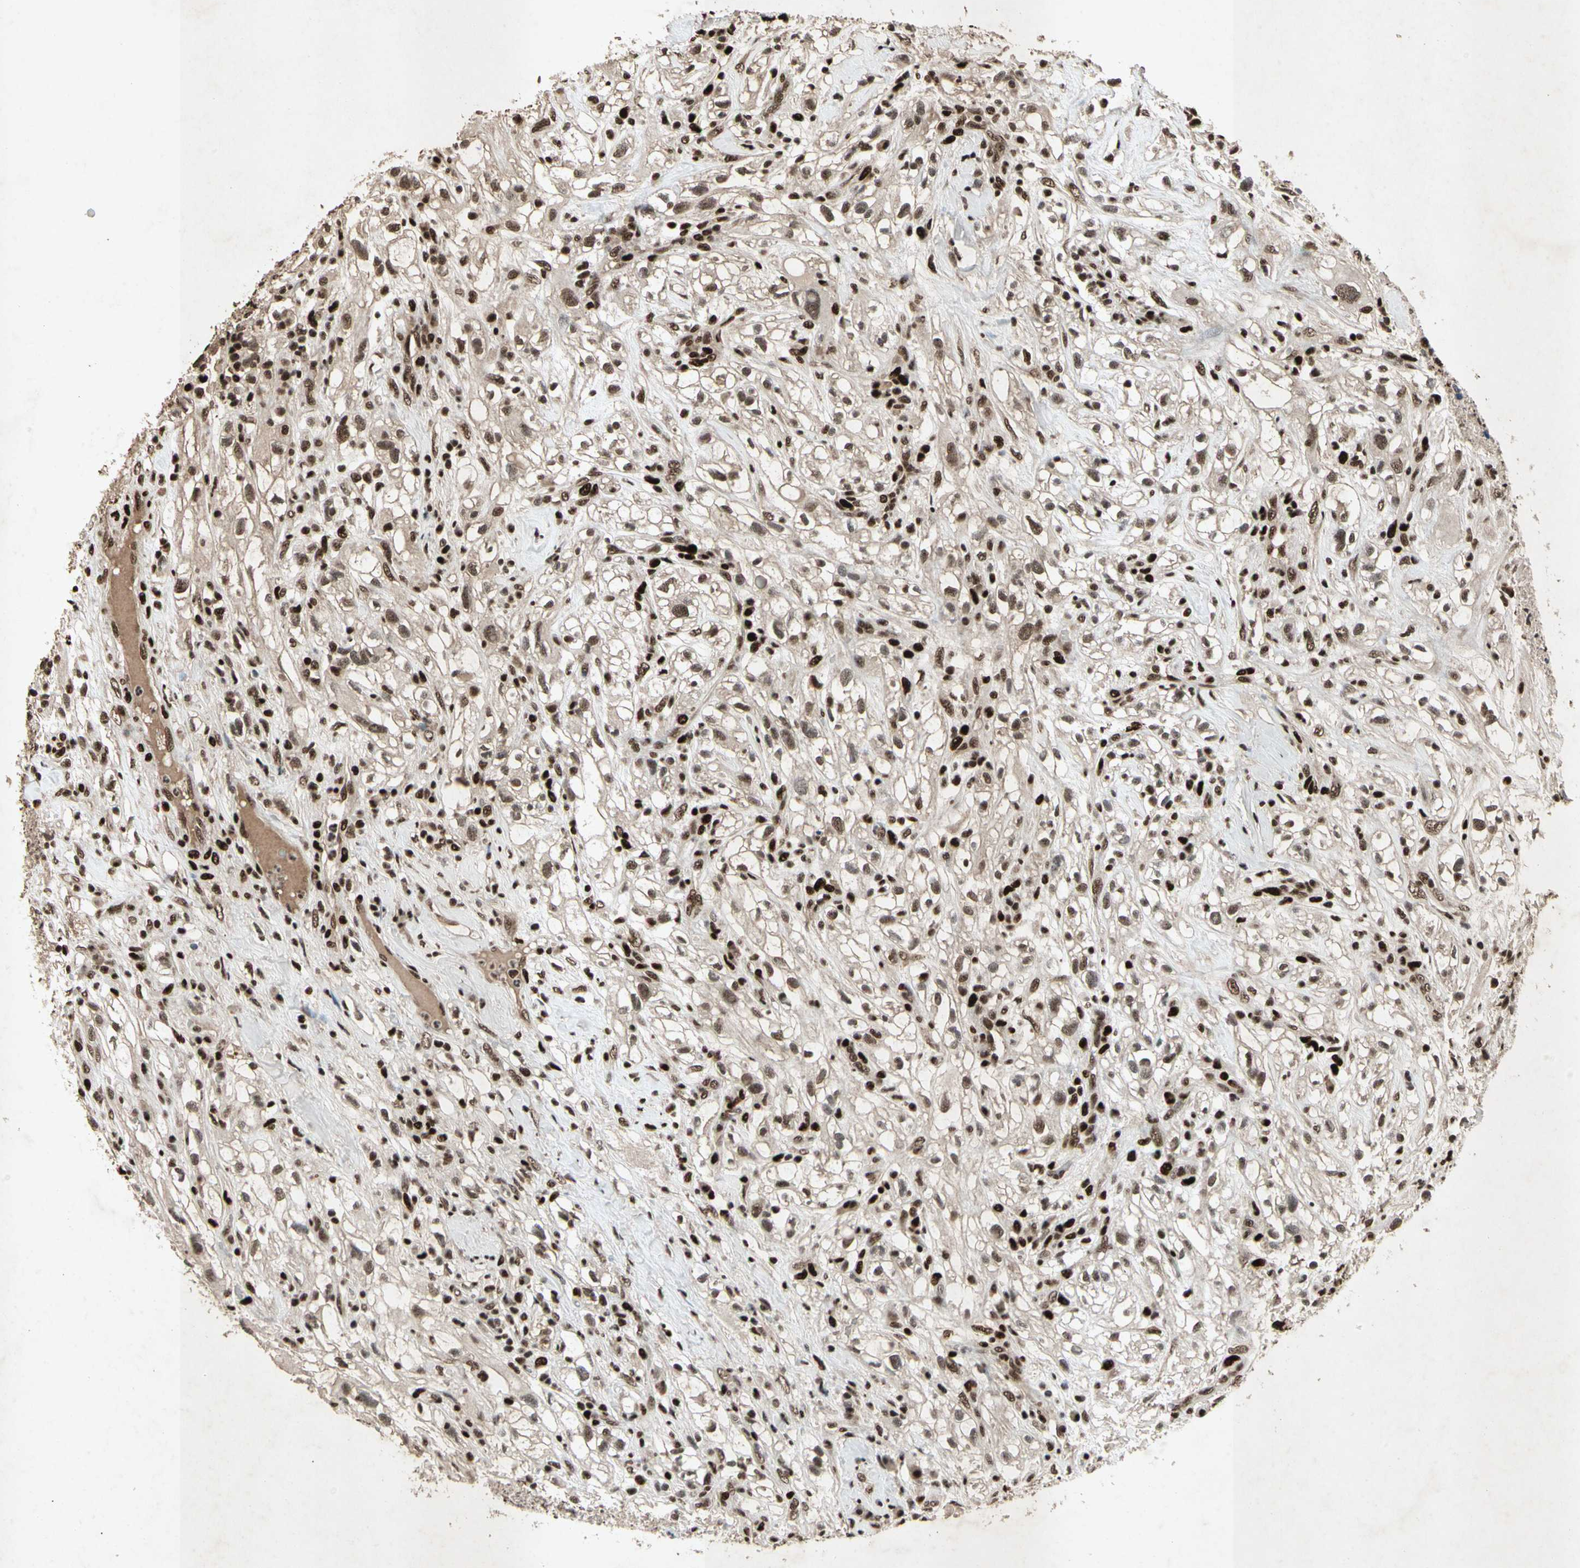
{"staining": {"intensity": "moderate", "quantity": ">75%", "location": "nuclear"}, "tissue": "renal cancer", "cell_type": "Tumor cells", "image_type": "cancer", "snomed": [{"axis": "morphology", "description": "Adenocarcinoma, NOS"}, {"axis": "topography", "description": "Kidney"}], "caption": "IHC staining of renal cancer, which exhibits medium levels of moderate nuclear expression in about >75% of tumor cells indicating moderate nuclear protein staining. The staining was performed using DAB (brown) for protein detection and nuclei were counterstained in hematoxylin (blue).", "gene": "TBX2", "patient": {"sex": "female", "age": 60}}